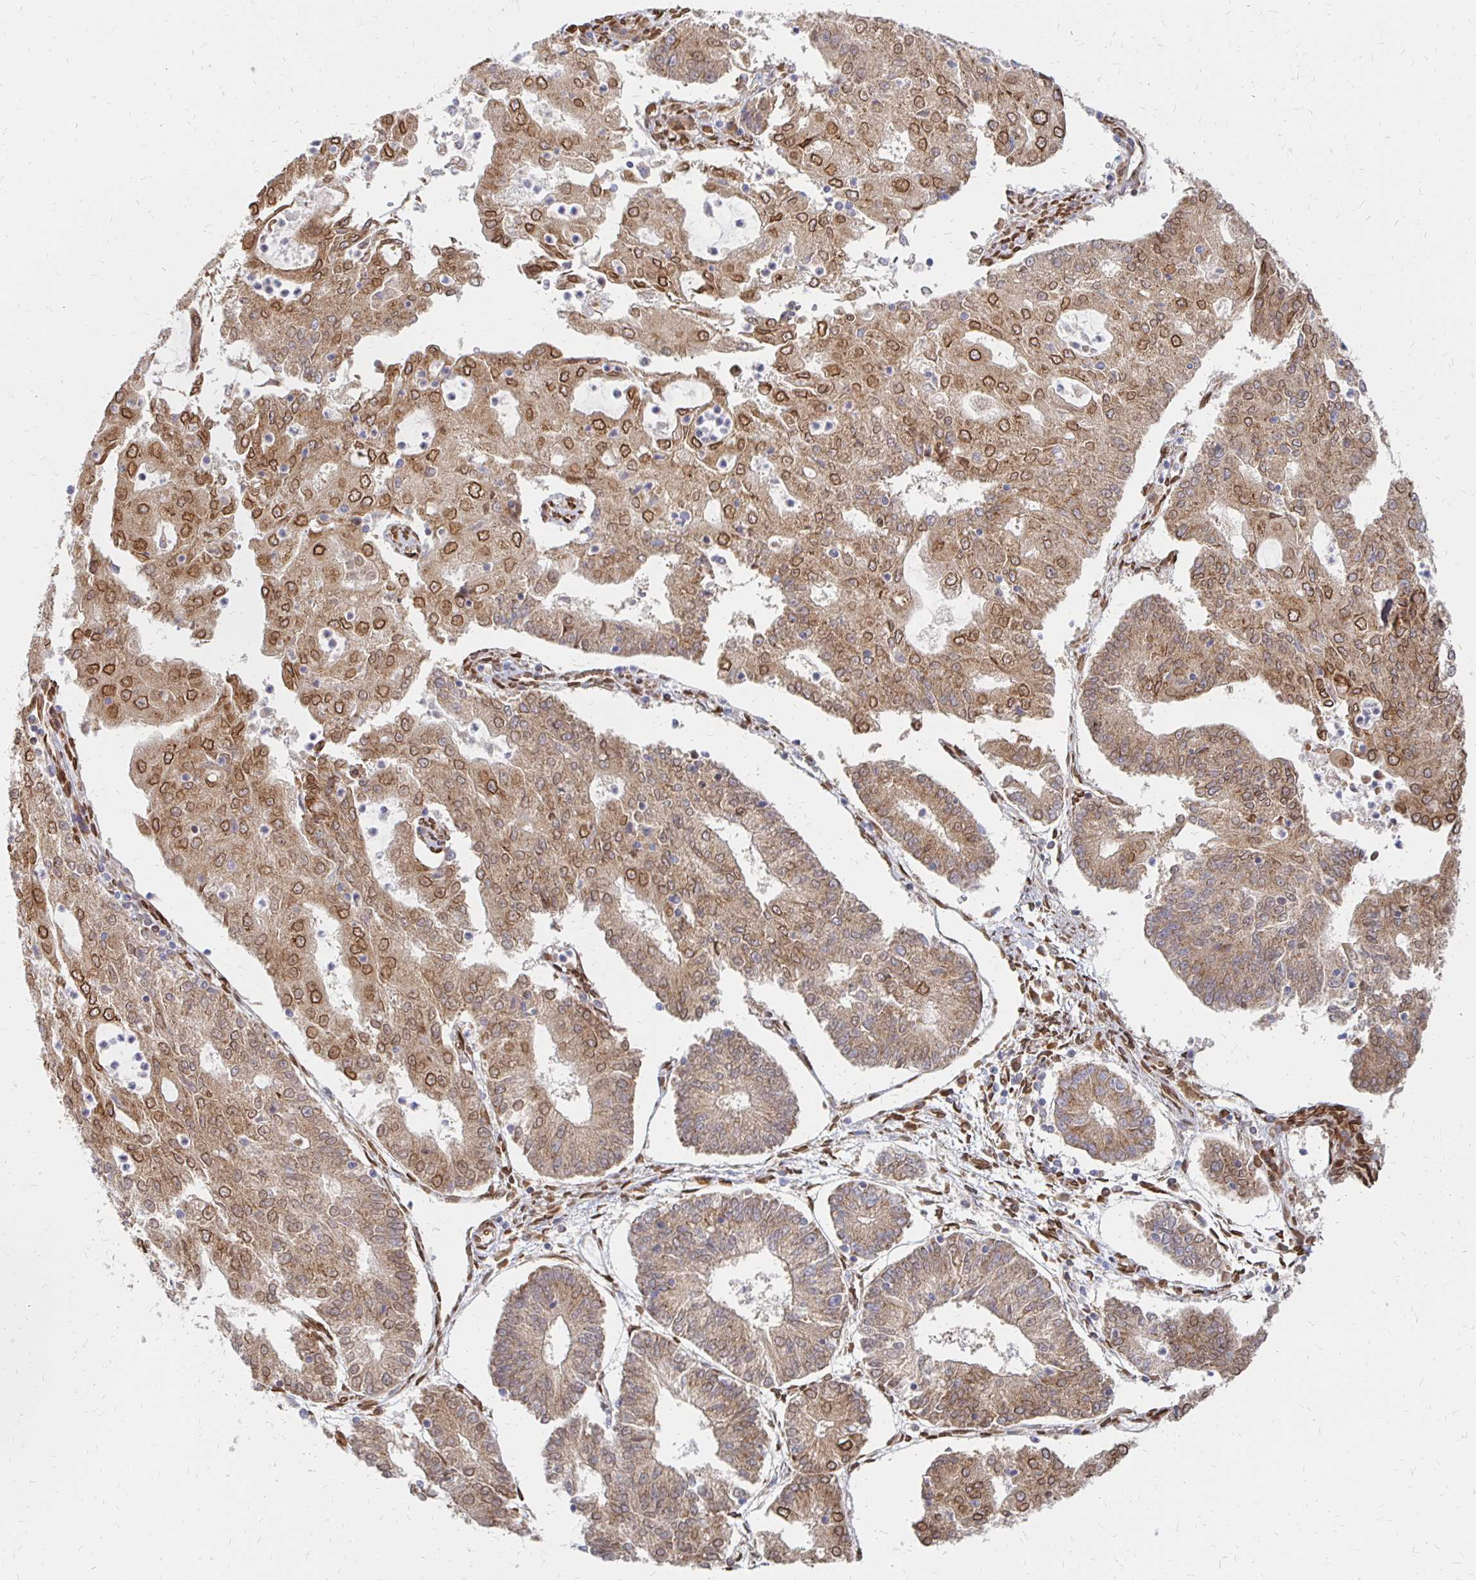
{"staining": {"intensity": "strong", "quantity": "25%-75%", "location": "cytoplasmic/membranous,nuclear"}, "tissue": "endometrial cancer", "cell_type": "Tumor cells", "image_type": "cancer", "snomed": [{"axis": "morphology", "description": "Adenocarcinoma, NOS"}, {"axis": "topography", "description": "Endometrium"}], "caption": "This image exhibits endometrial cancer stained with immunohistochemistry (IHC) to label a protein in brown. The cytoplasmic/membranous and nuclear of tumor cells show strong positivity for the protein. Nuclei are counter-stained blue.", "gene": "PELI3", "patient": {"sex": "female", "age": 56}}